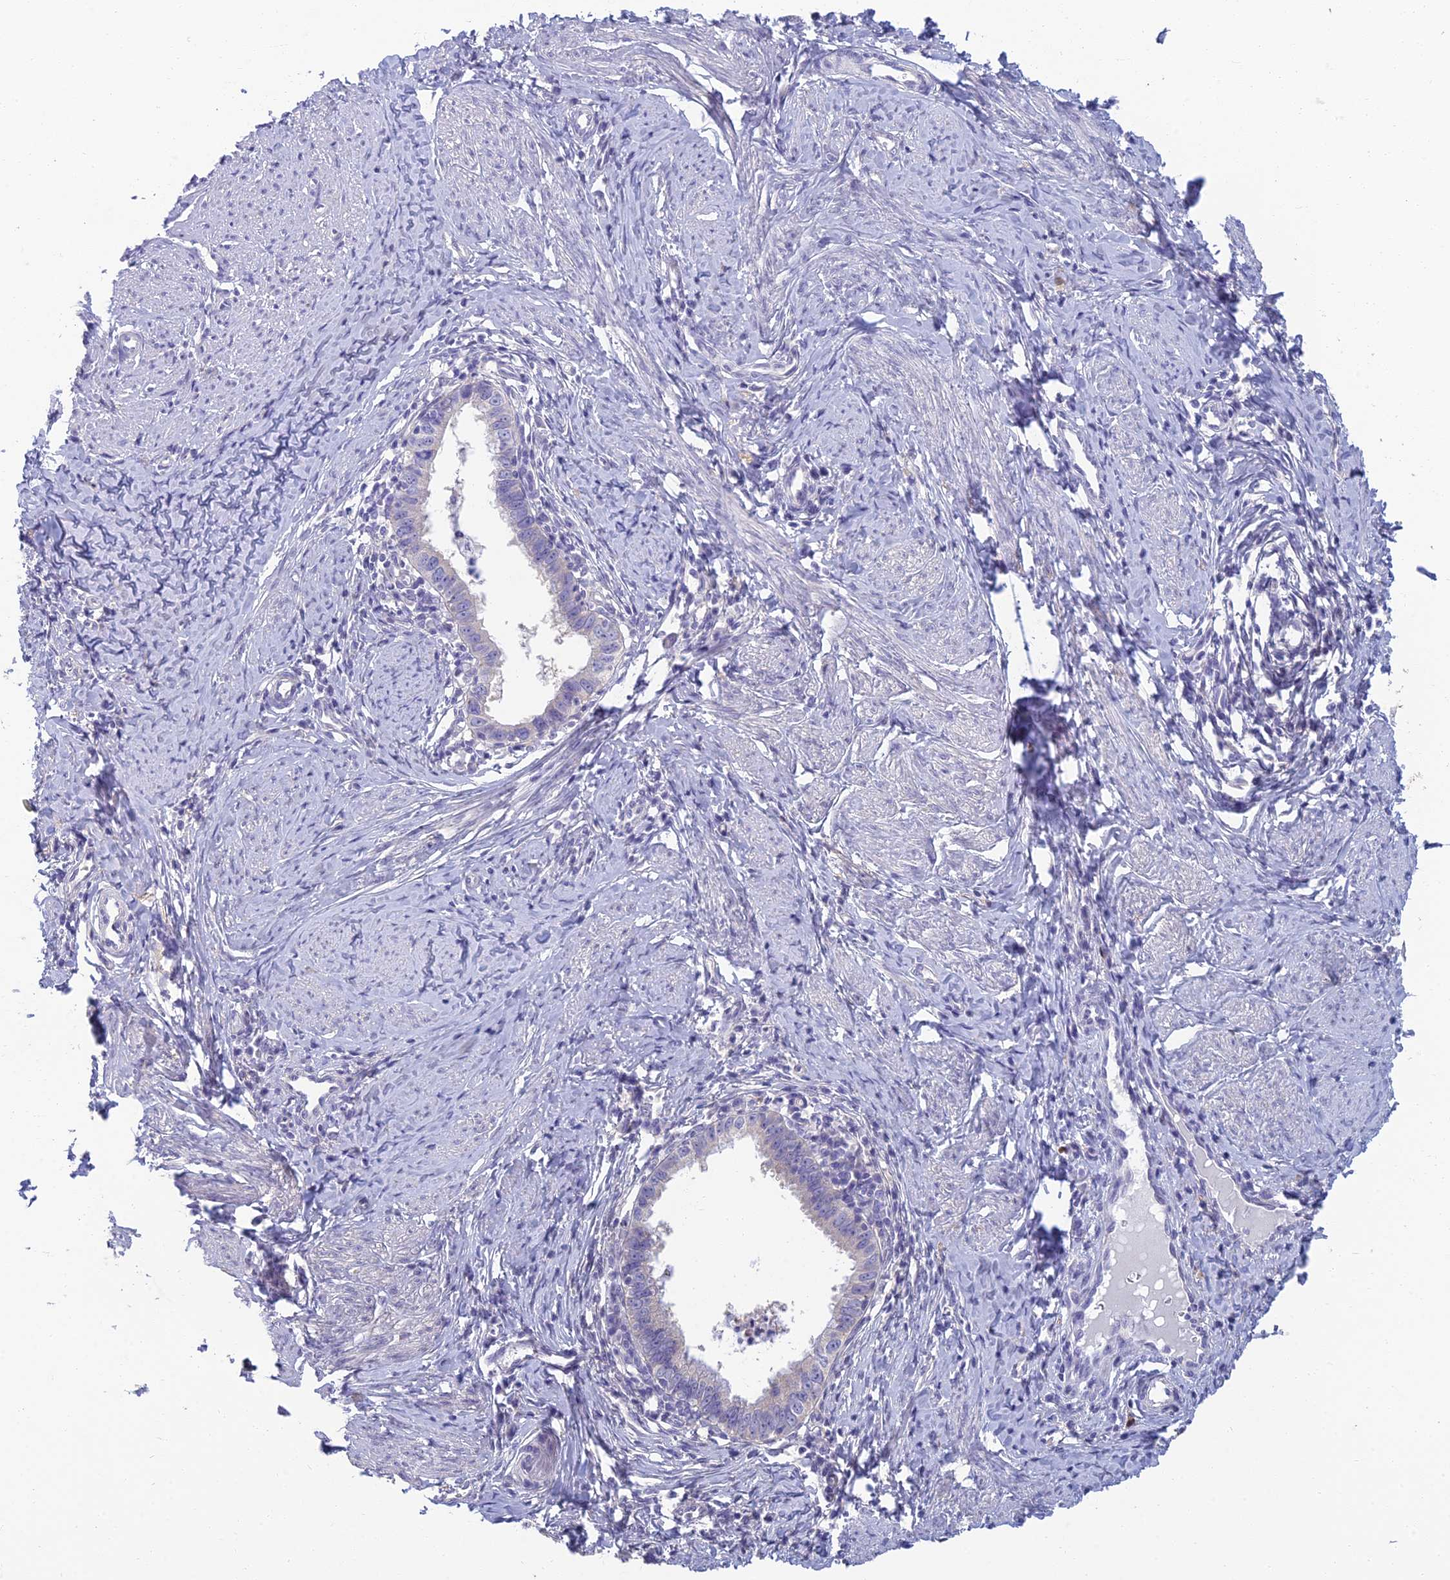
{"staining": {"intensity": "negative", "quantity": "none", "location": "none"}, "tissue": "cervical cancer", "cell_type": "Tumor cells", "image_type": "cancer", "snomed": [{"axis": "morphology", "description": "Adenocarcinoma, NOS"}, {"axis": "topography", "description": "Cervix"}], "caption": "Immunohistochemistry (IHC) histopathology image of human cervical cancer (adenocarcinoma) stained for a protein (brown), which demonstrates no staining in tumor cells.", "gene": "NEURL1", "patient": {"sex": "female", "age": 36}}